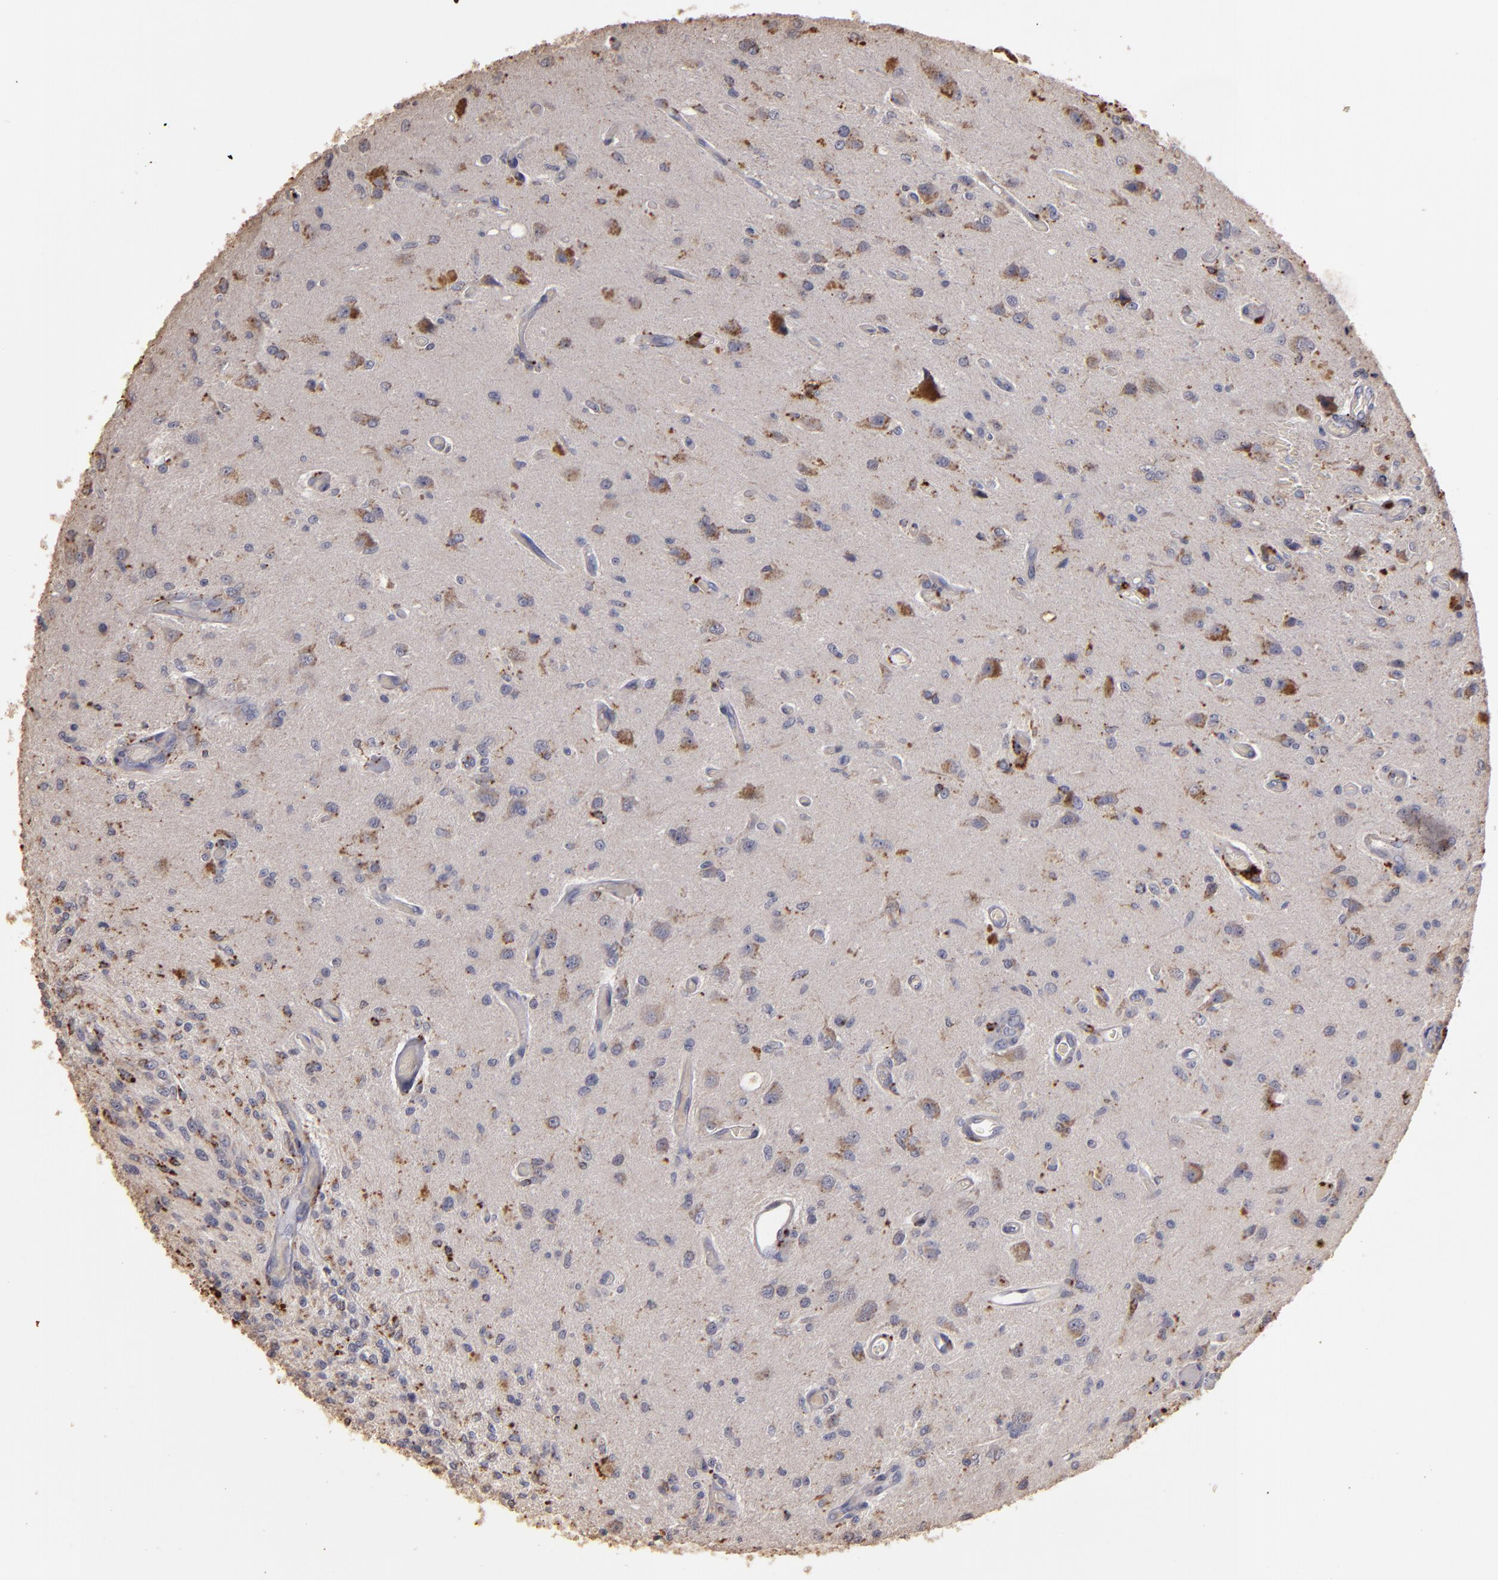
{"staining": {"intensity": "moderate", "quantity": "<25%", "location": "cytoplasmic/membranous"}, "tissue": "glioma", "cell_type": "Tumor cells", "image_type": "cancer", "snomed": [{"axis": "morphology", "description": "Normal tissue, NOS"}, {"axis": "morphology", "description": "Glioma, malignant, High grade"}, {"axis": "topography", "description": "Cerebral cortex"}], "caption": "Glioma stained with IHC displays moderate cytoplasmic/membranous positivity in about <25% of tumor cells.", "gene": "TRAF1", "patient": {"sex": "male", "age": 77}}